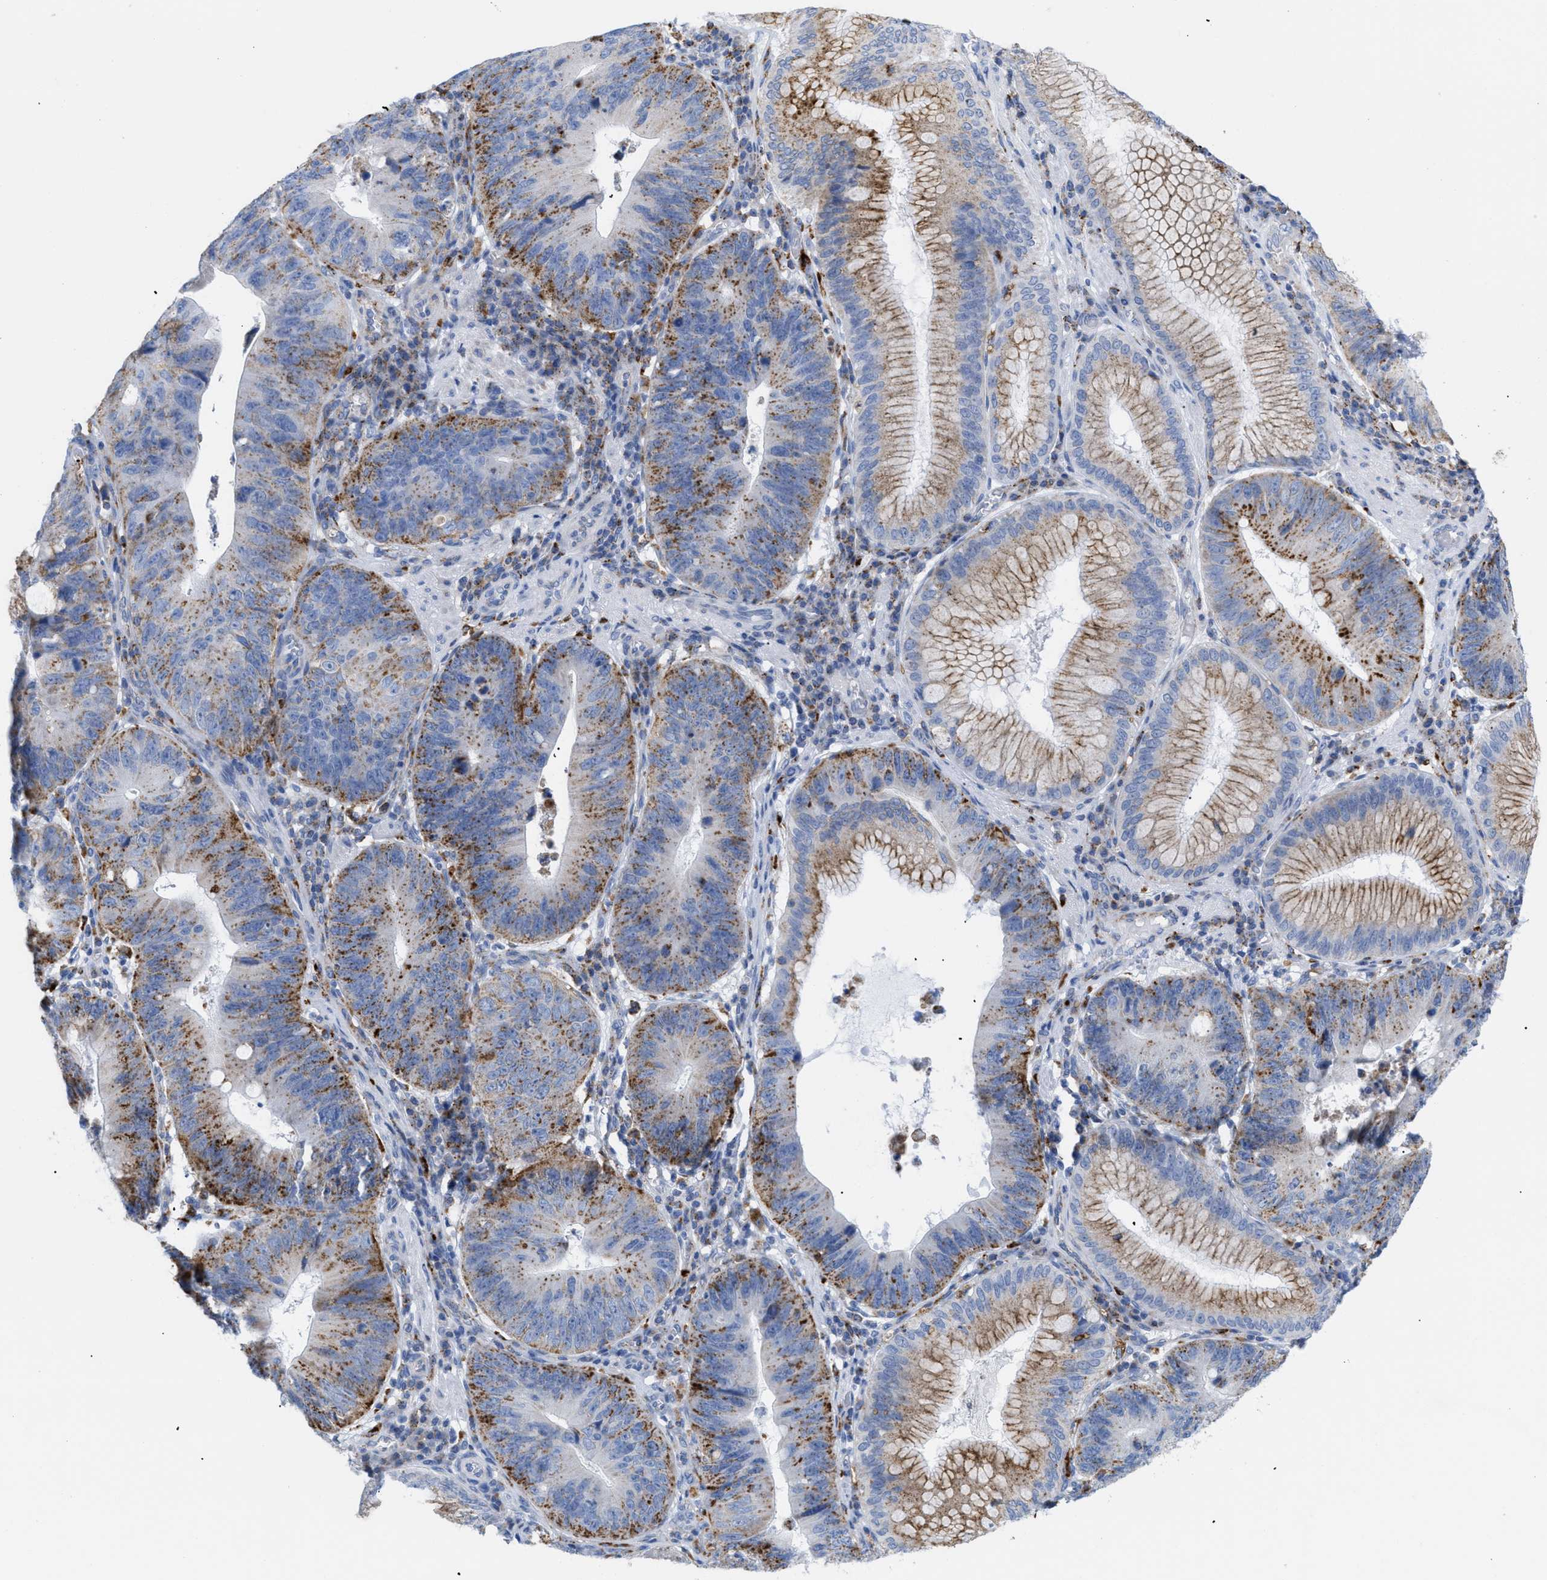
{"staining": {"intensity": "moderate", "quantity": ">75%", "location": "cytoplasmic/membranous"}, "tissue": "stomach cancer", "cell_type": "Tumor cells", "image_type": "cancer", "snomed": [{"axis": "morphology", "description": "Adenocarcinoma, NOS"}, {"axis": "topography", "description": "Stomach"}], "caption": "The immunohistochemical stain shows moderate cytoplasmic/membranous expression in tumor cells of stomach cancer (adenocarcinoma) tissue.", "gene": "DRAM2", "patient": {"sex": "male", "age": 59}}